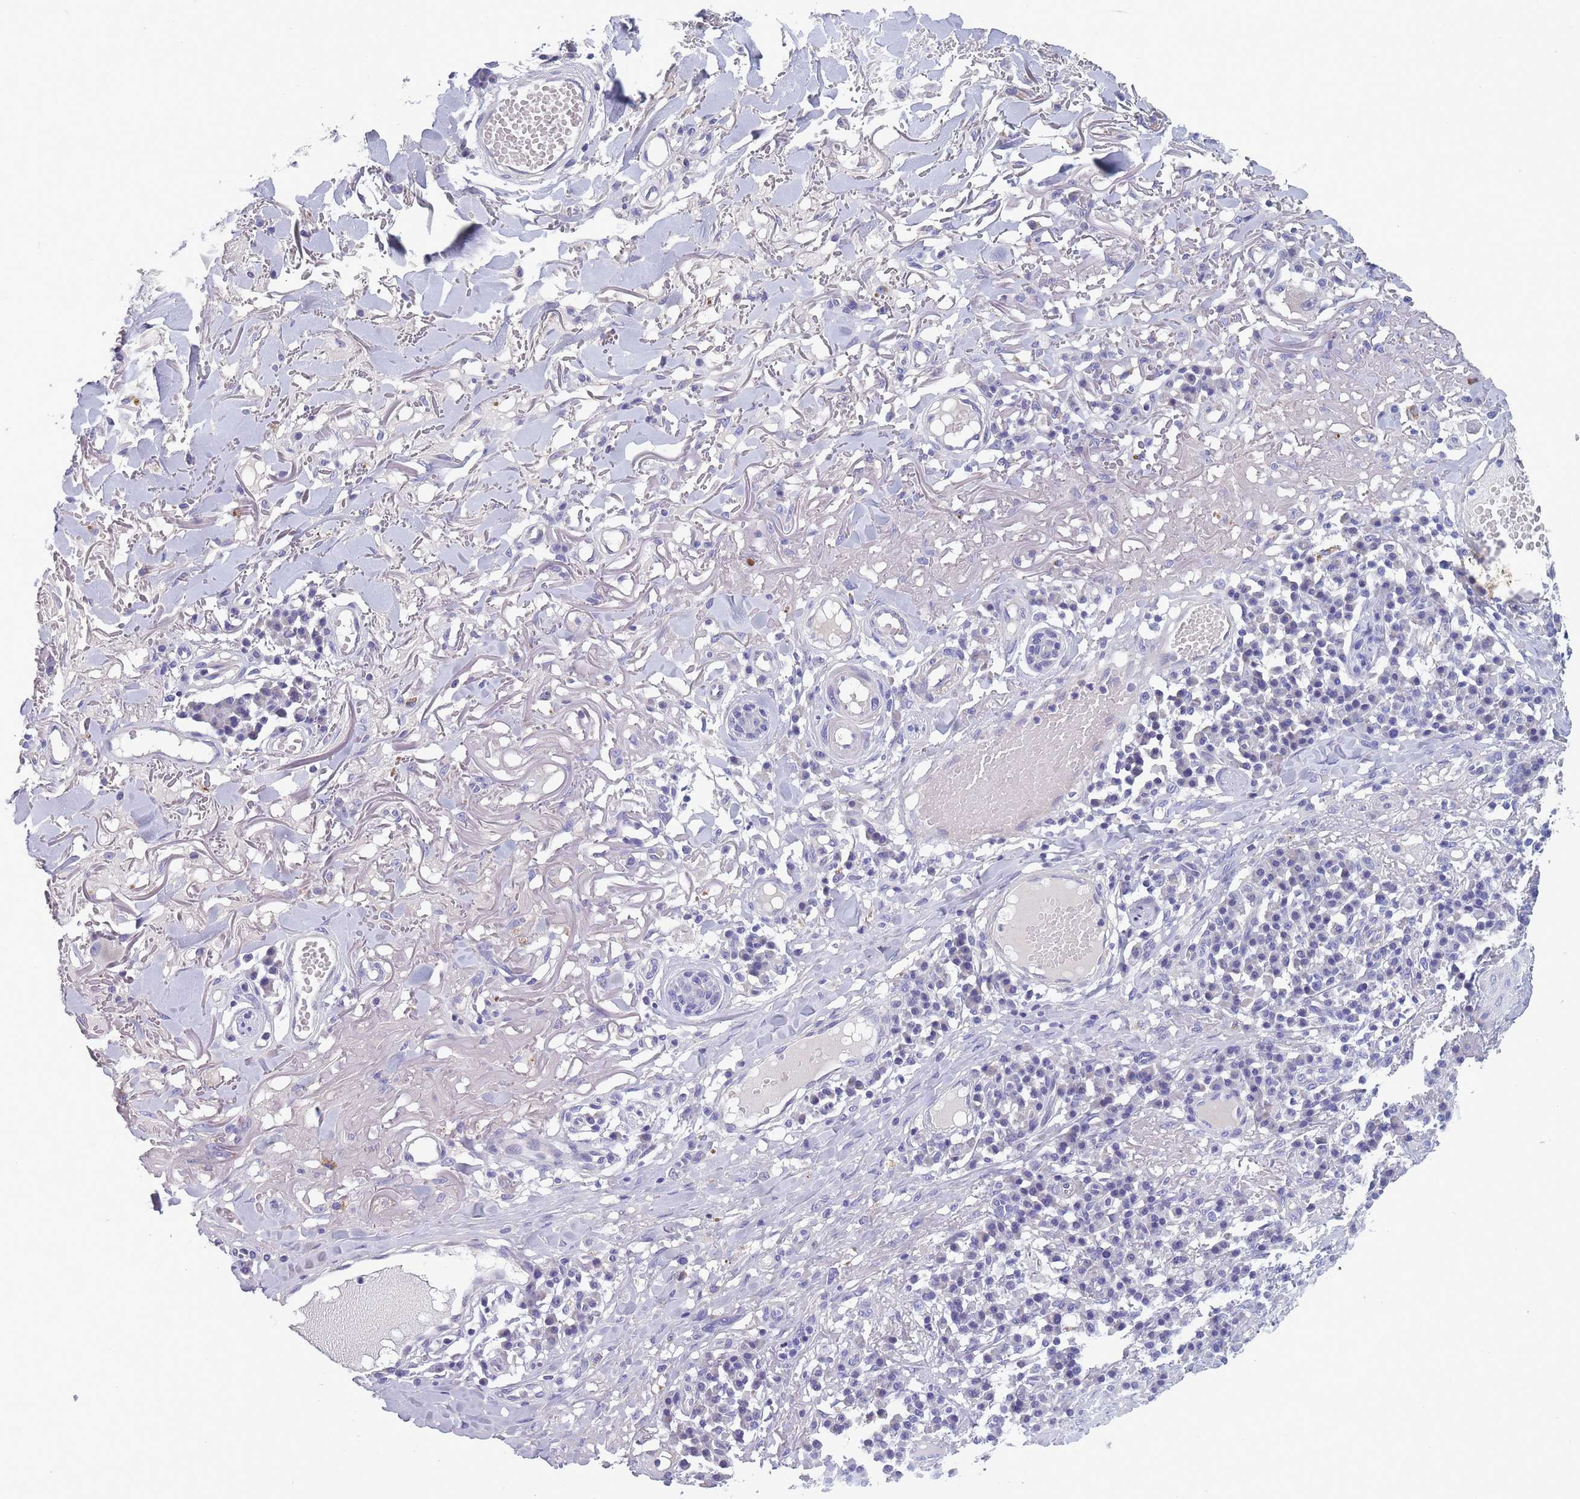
{"staining": {"intensity": "negative", "quantity": "none", "location": "none"}, "tissue": "skin cancer", "cell_type": "Tumor cells", "image_type": "cancer", "snomed": [{"axis": "morphology", "description": "Squamous cell carcinoma in situ, NOS"}, {"axis": "morphology", "description": "Squamous cell carcinoma, NOS"}, {"axis": "topography", "description": "Skin"}], "caption": "IHC of human squamous cell carcinoma in situ (skin) shows no staining in tumor cells. Brightfield microscopy of IHC stained with DAB (3,3'-diaminobenzidine) (brown) and hematoxylin (blue), captured at high magnification.", "gene": "OR4C5", "patient": {"sex": "male", "age": 93}}